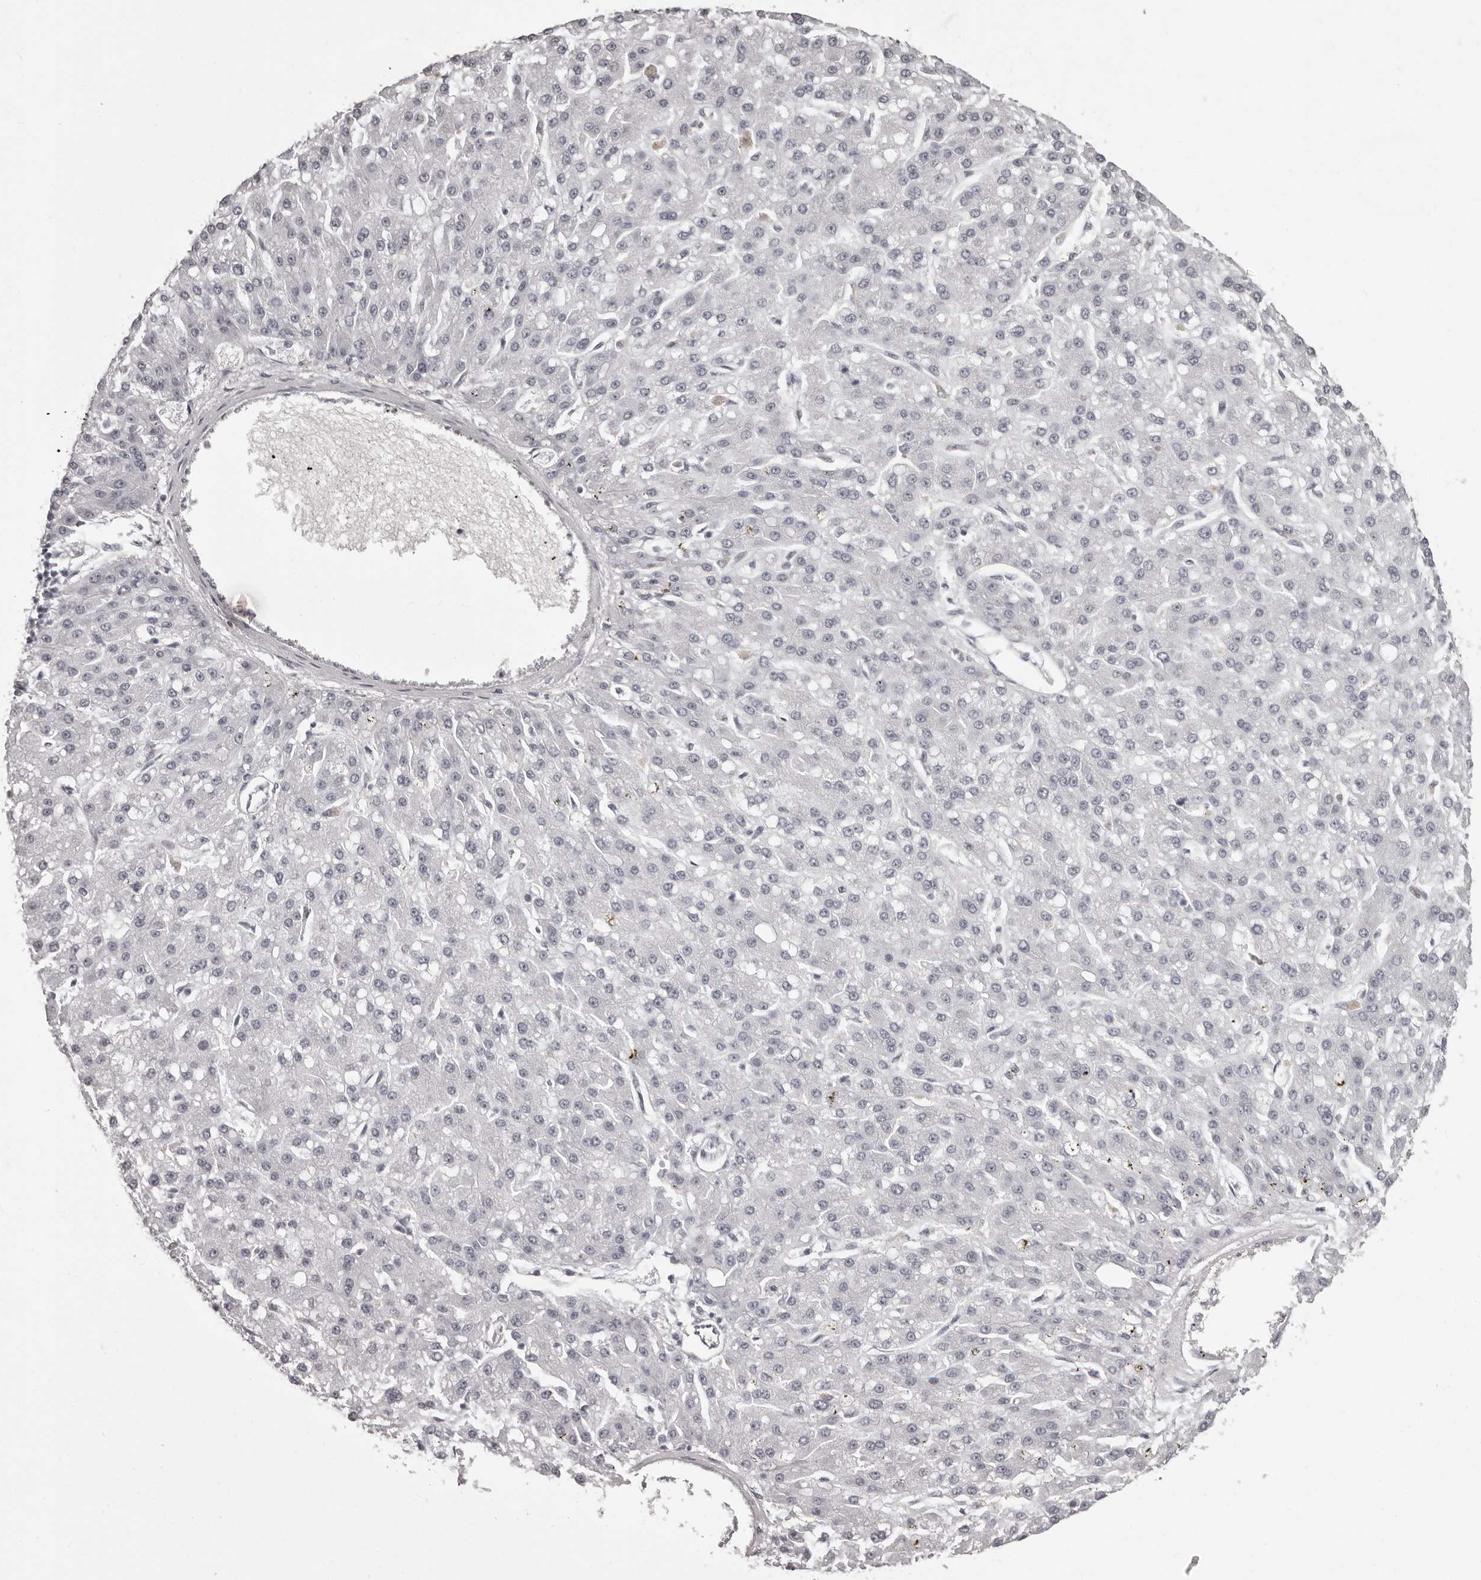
{"staining": {"intensity": "negative", "quantity": "none", "location": "none"}, "tissue": "liver cancer", "cell_type": "Tumor cells", "image_type": "cancer", "snomed": [{"axis": "morphology", "description": "Carcinoma, Hepatocellular, NOS"}, {"axis": "topography", "description": "Liver"}], "caption": "The IHC micrograph has no significant positivity in tumor cells of liver hepatocellular carcinoma tissue. (Brightfield microscopy of DAB immunohistochemistry at high magnification).", "gene": "C8orf74", "patient": {"sex": "male", "age": 67}}